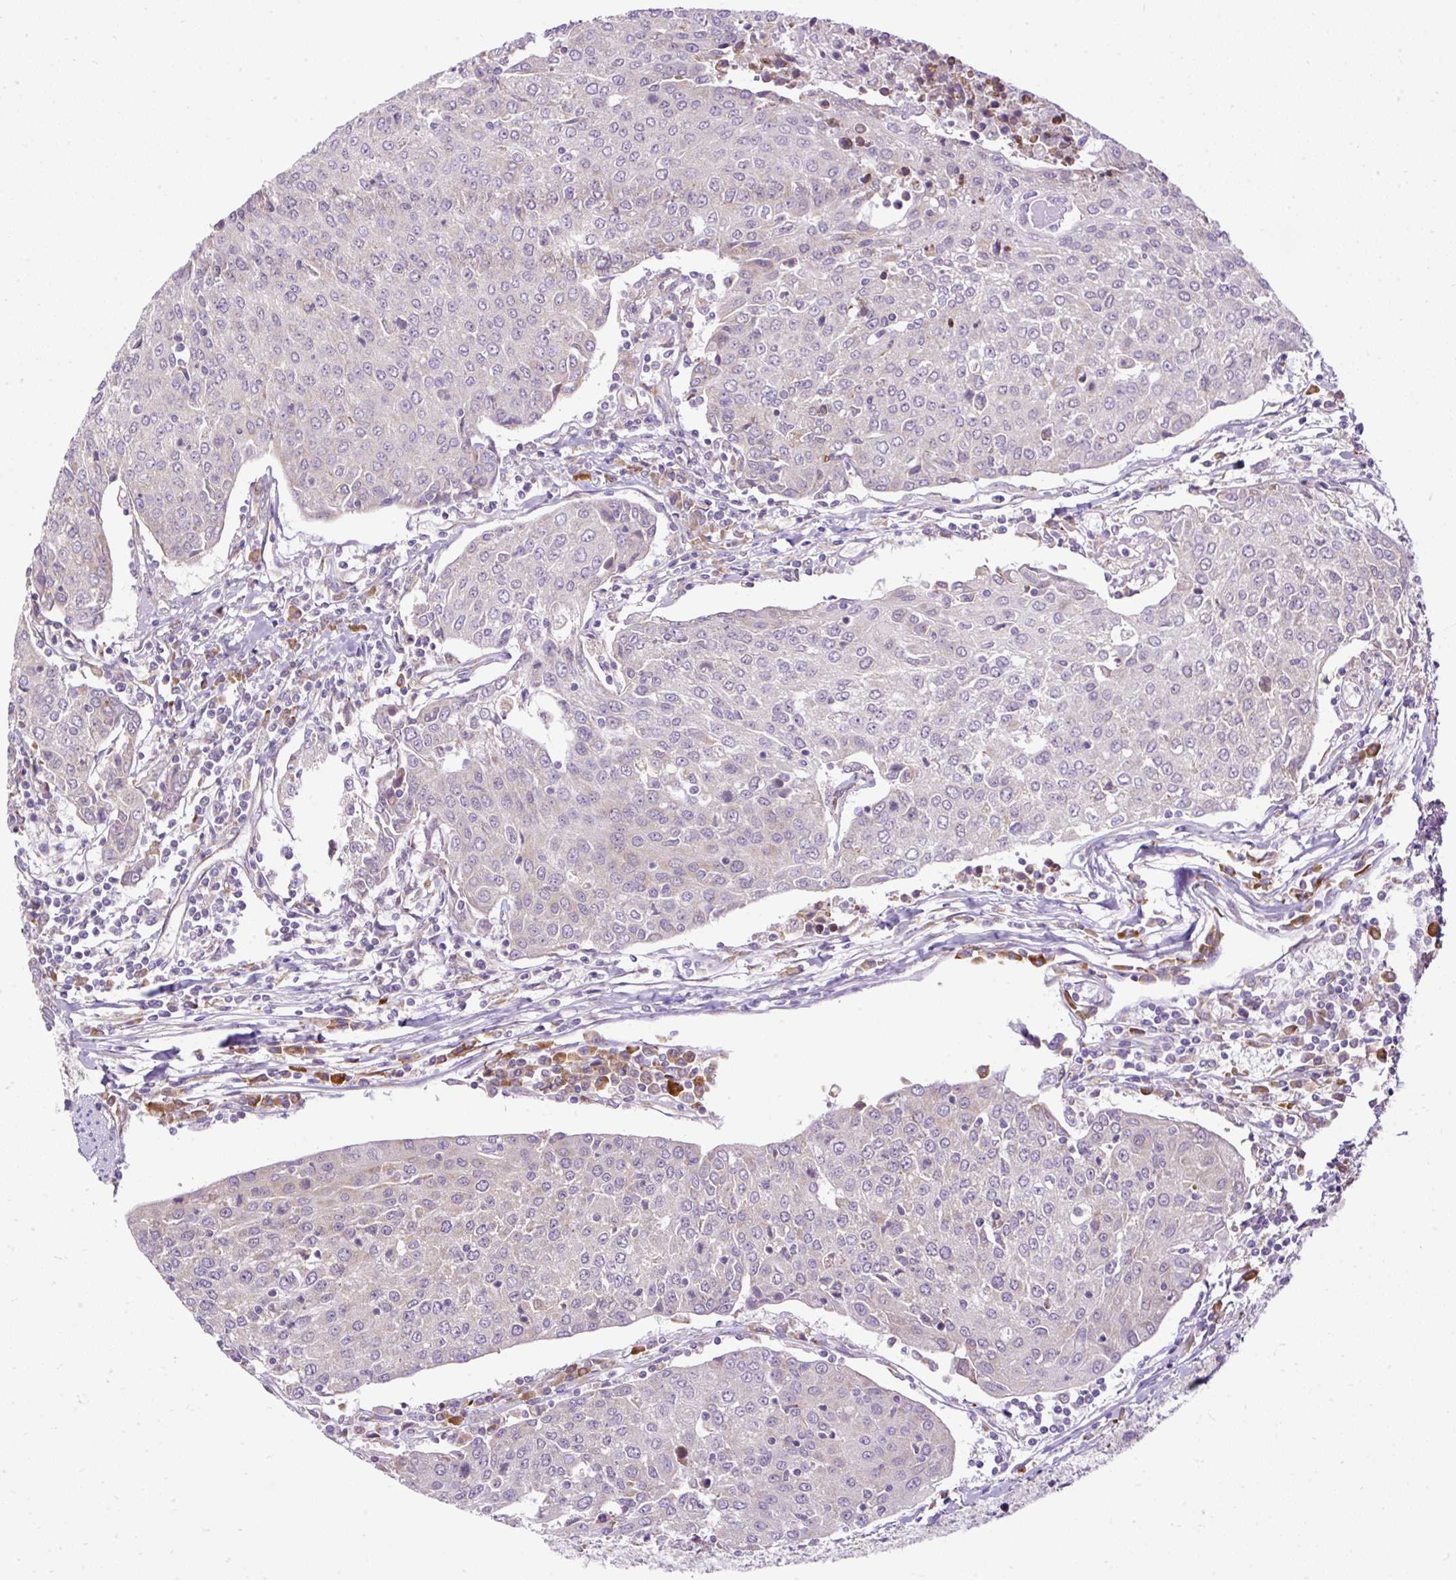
{"staining": {"intensity": "negative", "quantity": "none", "location": "none"}, "tissue": "urothelial cancer", "cell_type": "Tumor cells", "image_type": "cancer", "snomed": [{"axis": "morphology", "description": "Urothelial carcinoma, High grade"}, {"axis": "topography", "description": "Urinary bladder"}], "caption": "DAB immunohistochemical staining of human high-grade urothelial carcinoma displays no significant staining in tumor cells.", "gene": "FMC1", "patient": {"sex": "female", "age": 85}}